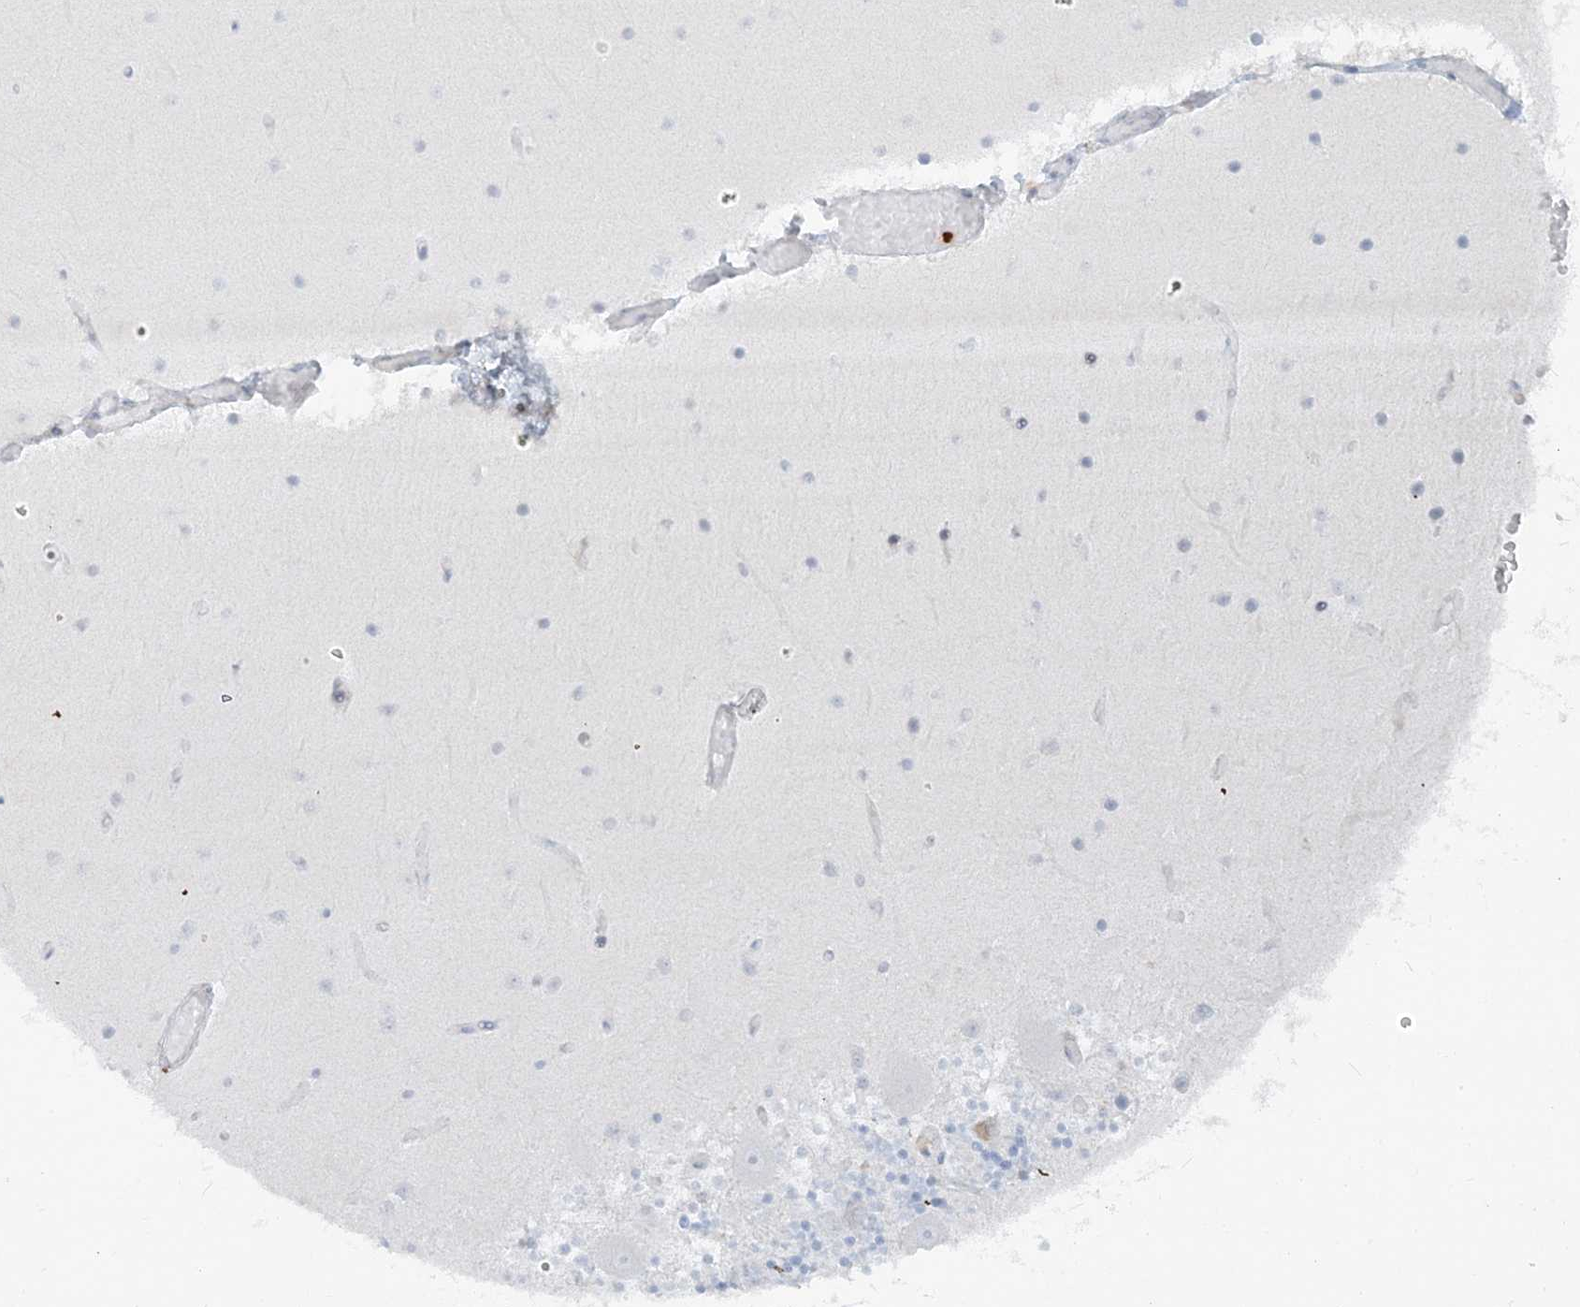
{"staining": {"intensity": "negative", "quantity": "none", "location": "none"}, "tissue": "cerebellum", "cell_type": "Cells in granular layer", "image_type": "normal", "snomed": [{"axis": "morphology", "description": "Normal tissue, NOS"}, {"axis": "topography", "description": "Cerebellum"}], "caption": "IHC of unremarkable human cerebellum shows no expression in cells in granular layer.", "gene": "CCNJ", "patient": {"sex": "female", "age": 28}}